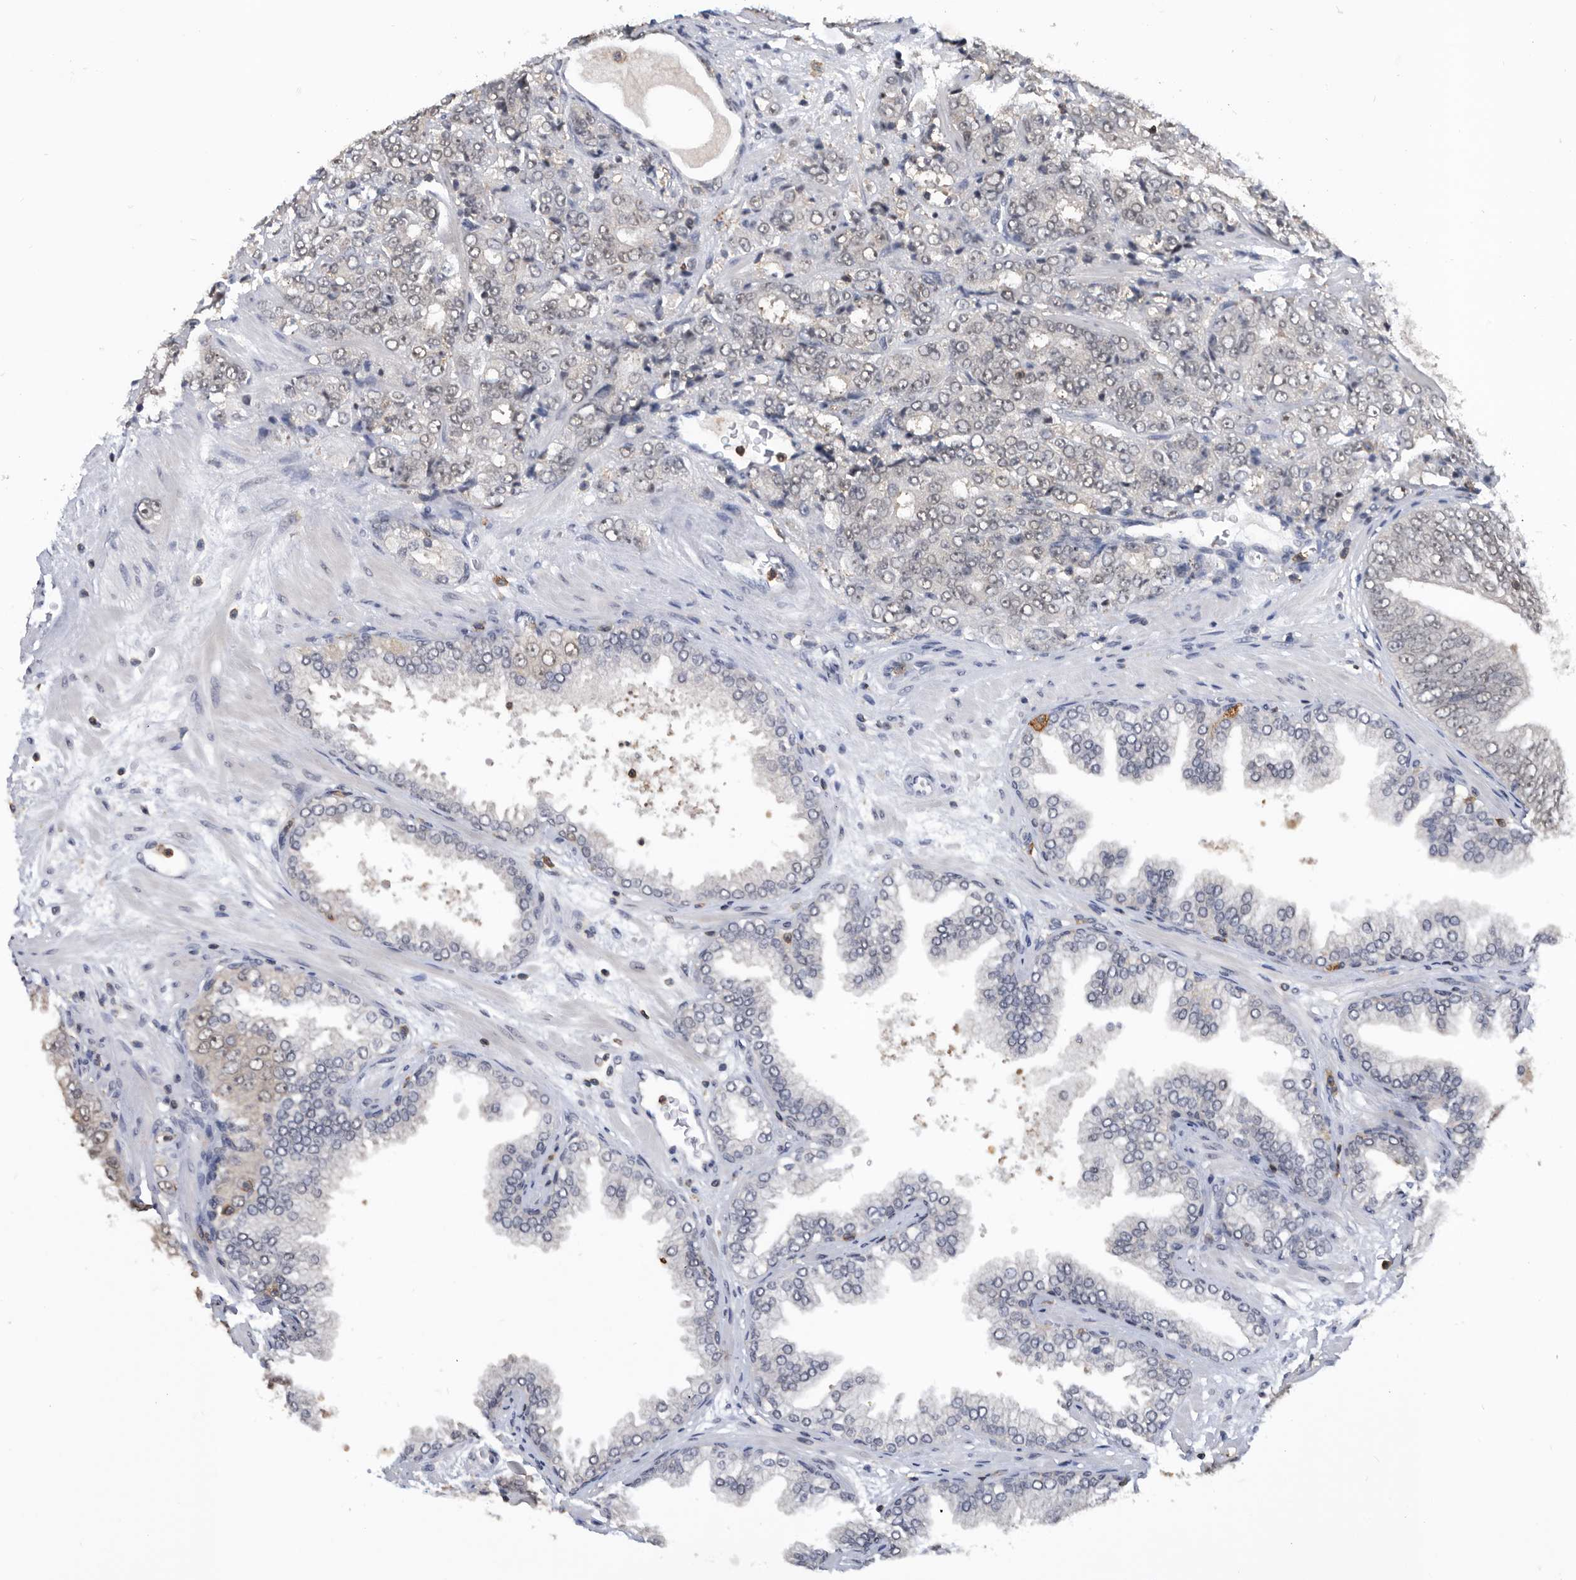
{"staining": {"intensity": "weak", "quantity": "<25%", "location": "nuclear"}, "tissue": "prostate cancer", "cell_type": "Tumor cells", "image_type": "cancer", "snomed": [{"axis": "morphology", "description": "Adenocarcinoma, High grade"}, {"axis": "topography", "description": "Prostate"}], "caption": "Tumor cells show no significant expression in prostate cancer. (DAB (3,3'-diaminobenzidine) immunohistochemistry (IHC) visualized using brightfield microscopy, high magnification).", "gene": "ZNF260", "patient": {"sex": "male", "age": 58}}